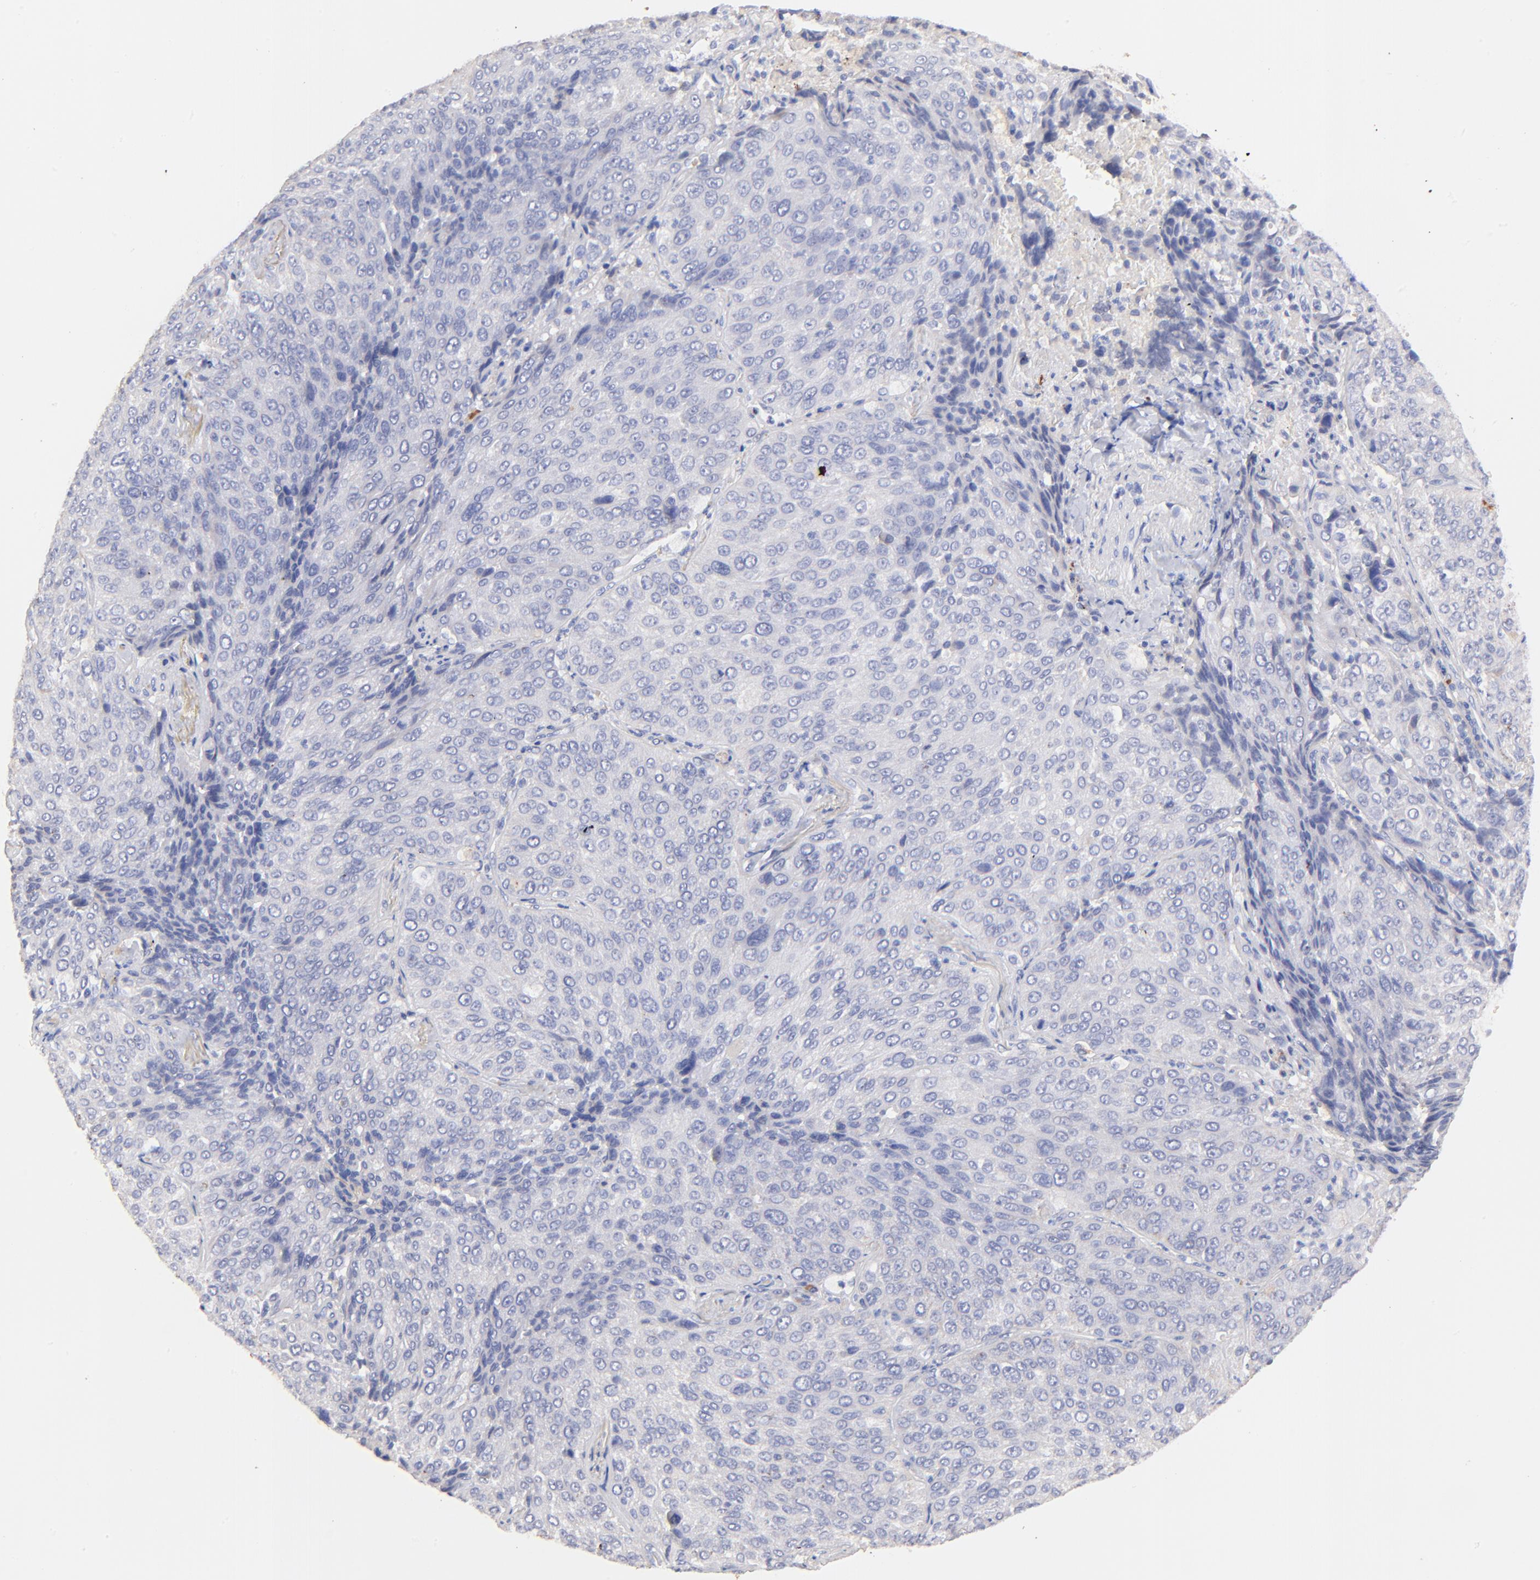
{"staining": {"intensity": "negative", "quantity": "none", "location": "none"}, "tissue": "lung cancer", "cell_type": "Tumor cells", "image_type": "cancer", "snomed": [{"axis": "morphology", "description": "Squamous cell carcinoma, NOS"}, {"axis": "topography", "description": "Lung"}], "caption": "Tumor cells are negative for protein expression in human lung cancer (squamous cell carcinoma).", "gene": "IGLV7-43", "patient": {"sex": "male", "age": 54}}